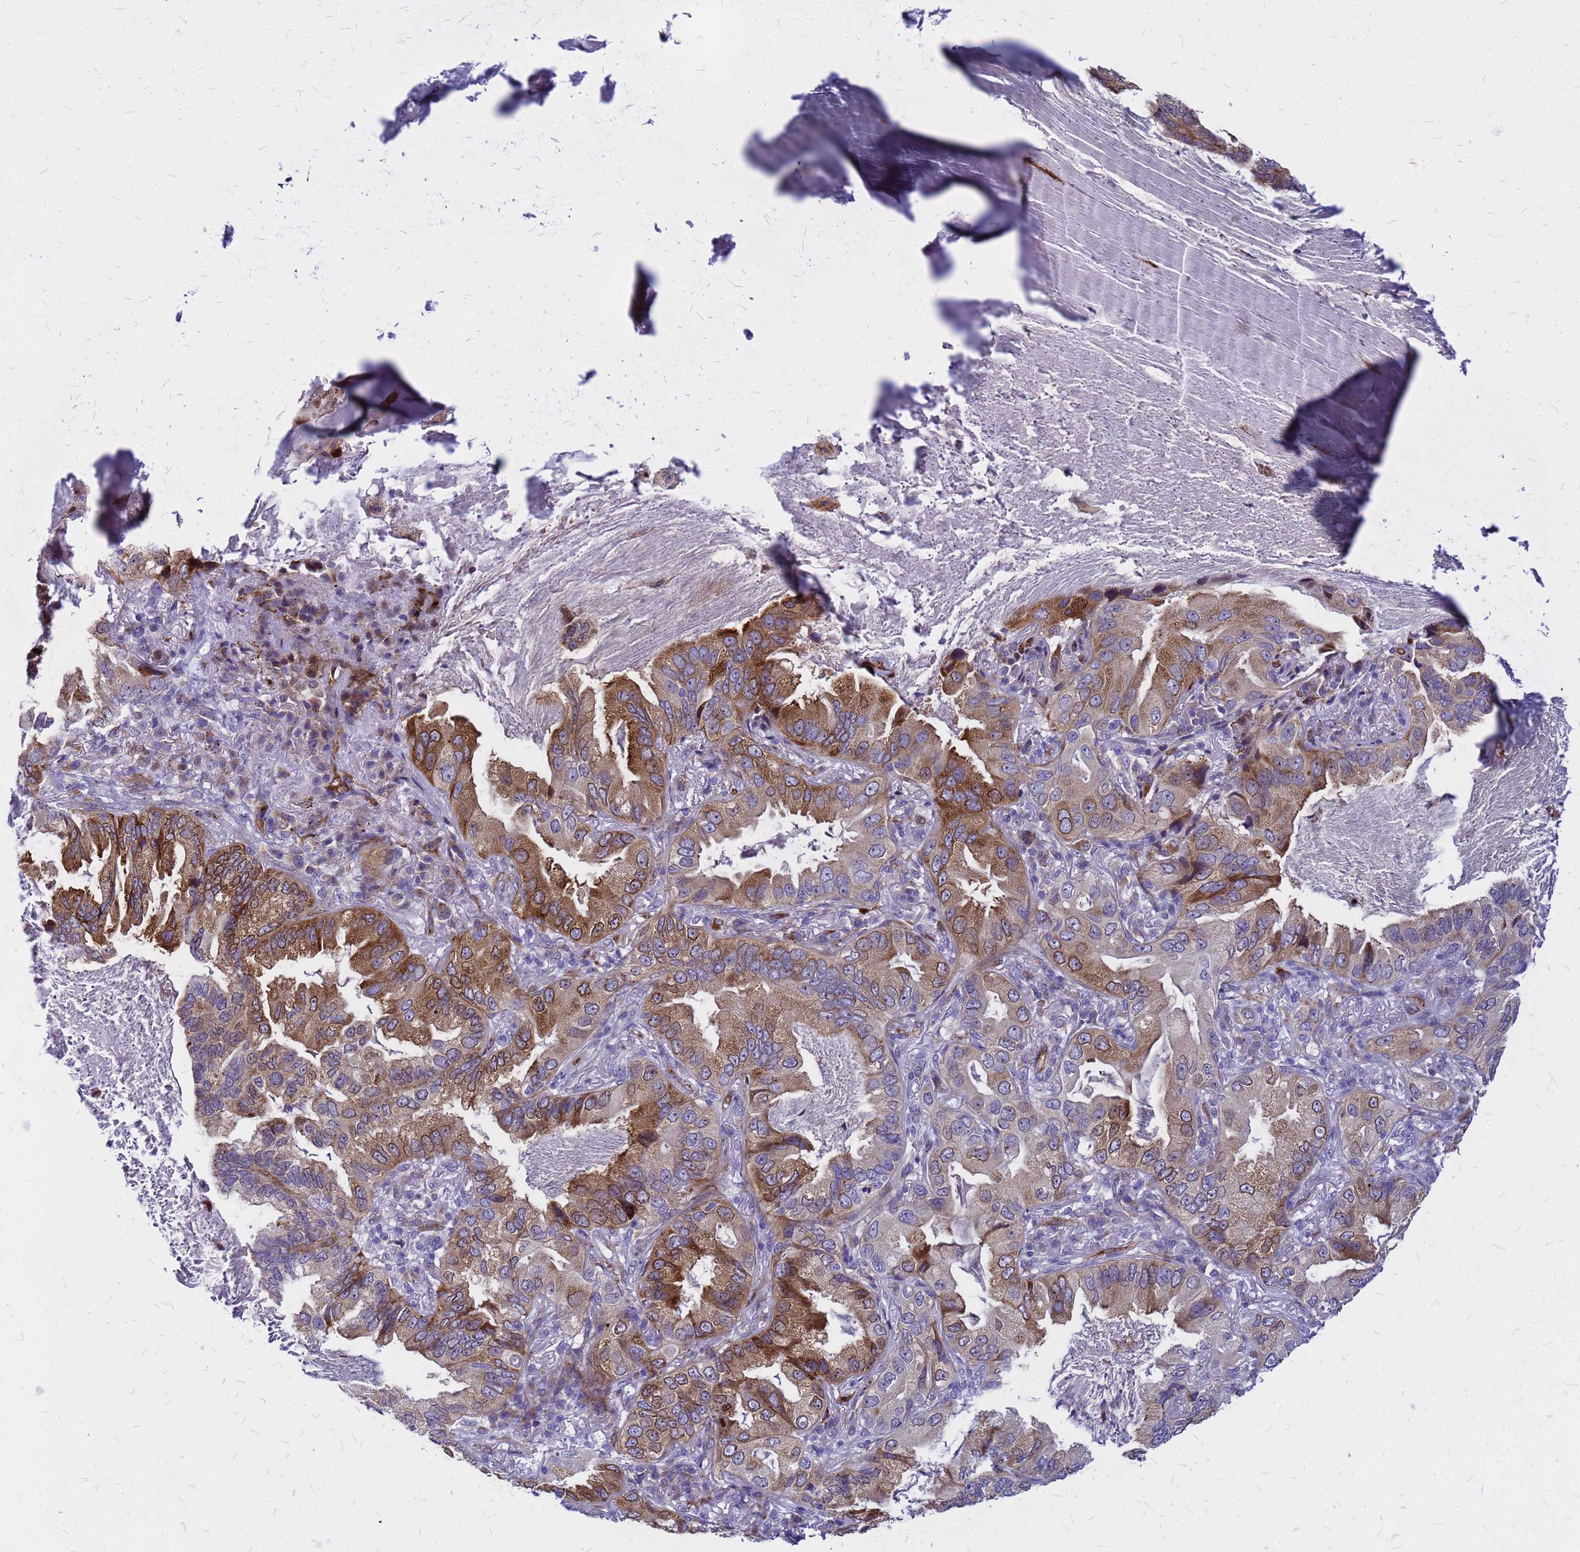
{"staining": {"intensity": "strong", "quantity": "25%-75%", "location": "cytoplasmic/membranous,nuclear"}, "tissue": "lung cancer", "cell_type": "Tumor cells", "image_type": "cancer", "snomed": [{"axis": "morphology", "description": "Adenocarcinoma, NOS"}, {"axis": "topography", "description": "Lung"}], "caption": "IHC staining of lung cancer (adenocarcinoma), which reveals high levels of strong cytoplasmic/membranous and nuclear positivity in approximately 25%-75% of tumor cells indicating strong cytoplasmic/membranous and nuclear protein positivity. The staining was performed using DAB (brown) for protein detection and nuclei were counterstained in hematoxylin (blue).", "gene": "NOSTRIN", "patient": {"sex": "female", "age": 69}}